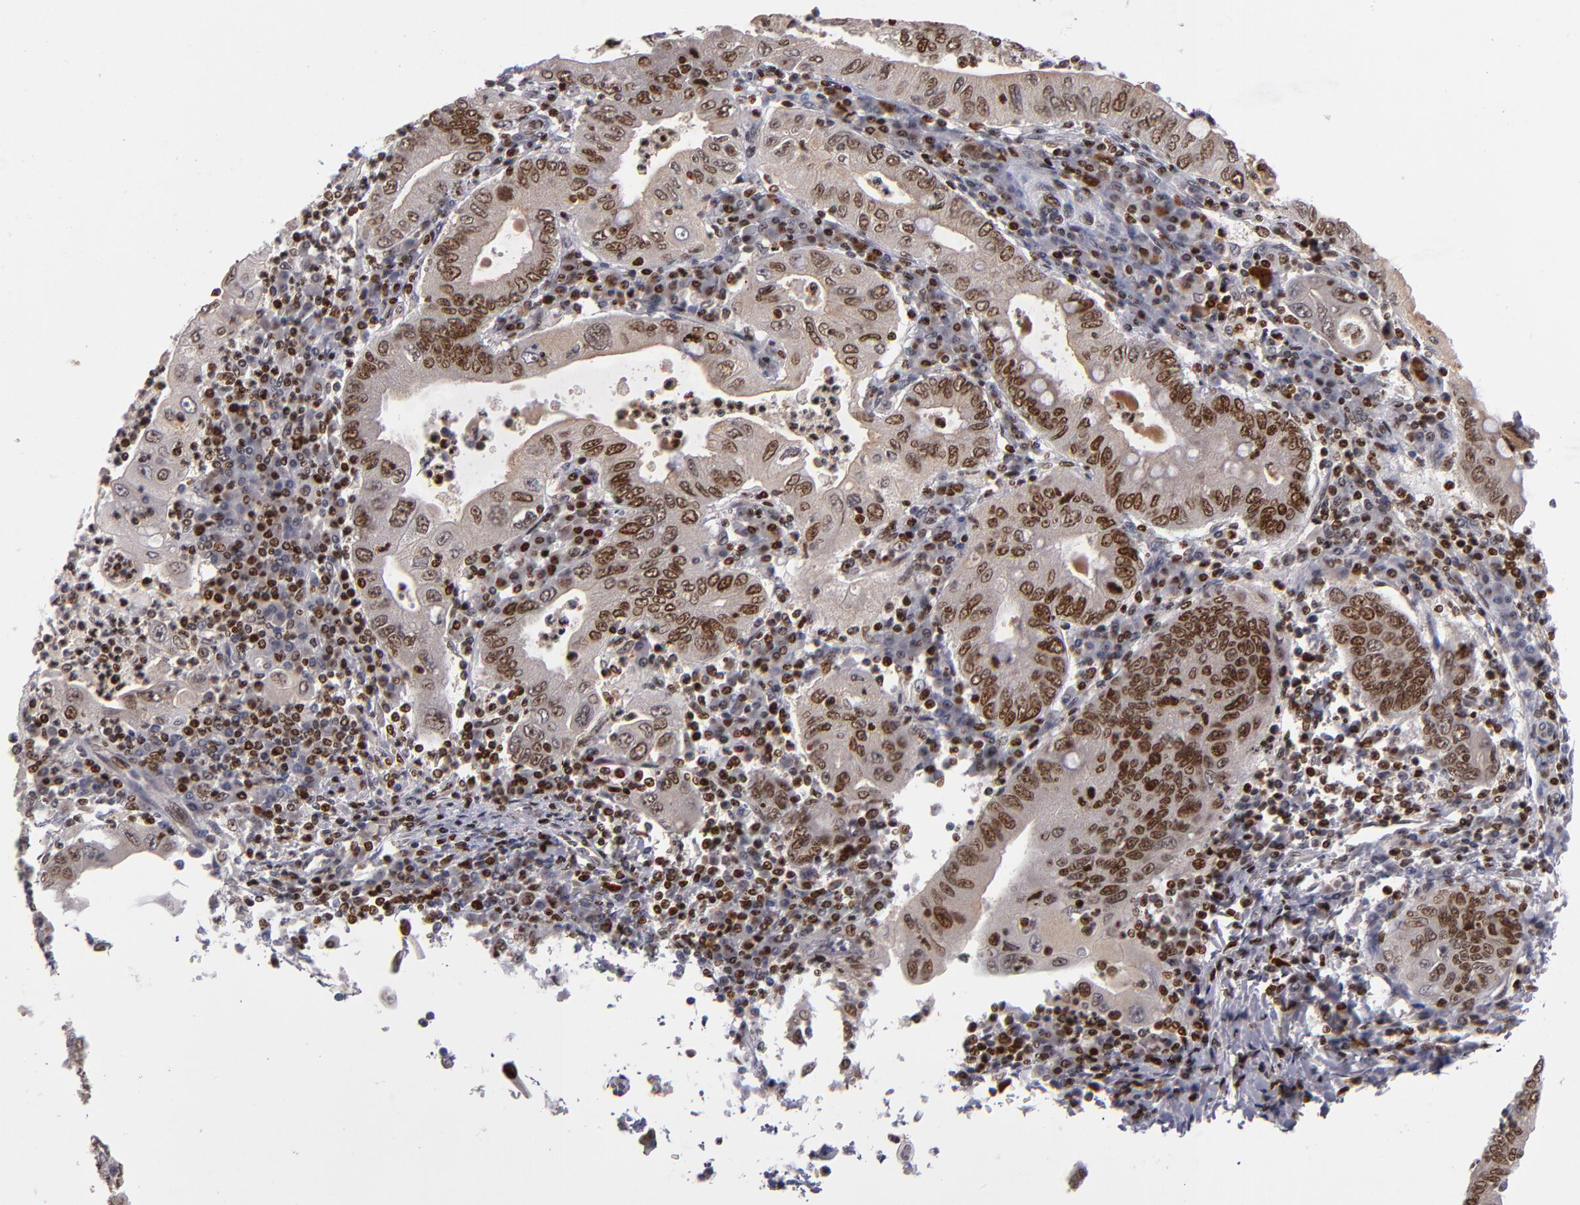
{"staining": {"intensity": "strong", "quantity": ">75%", "location": "nuclear"}, "tissue": "stomach cancer", "cell_type": "Tumor cells", "image_type": "cancer", "snomed": [{"axis": "morphology", "description": "Normal tissue, NOS"}, {"axis": "morphology", "description": "Adenocarcinoma, NOS"}, {"axis": "topography", "description": "Esophagus"}, {"axis": "topography", "description": "Stomach, upper"}, {"axis": "topography", "description": "Peripheral nerve tissue"}], "caption": "Immunohistochemical staining of stomach cancer (adenocarcinoma) exhibits strong nuclear protein staining in about >75% of tumor cells.", "gene": "KDM6A", "patient": {"sex": "male", "age": 62}}